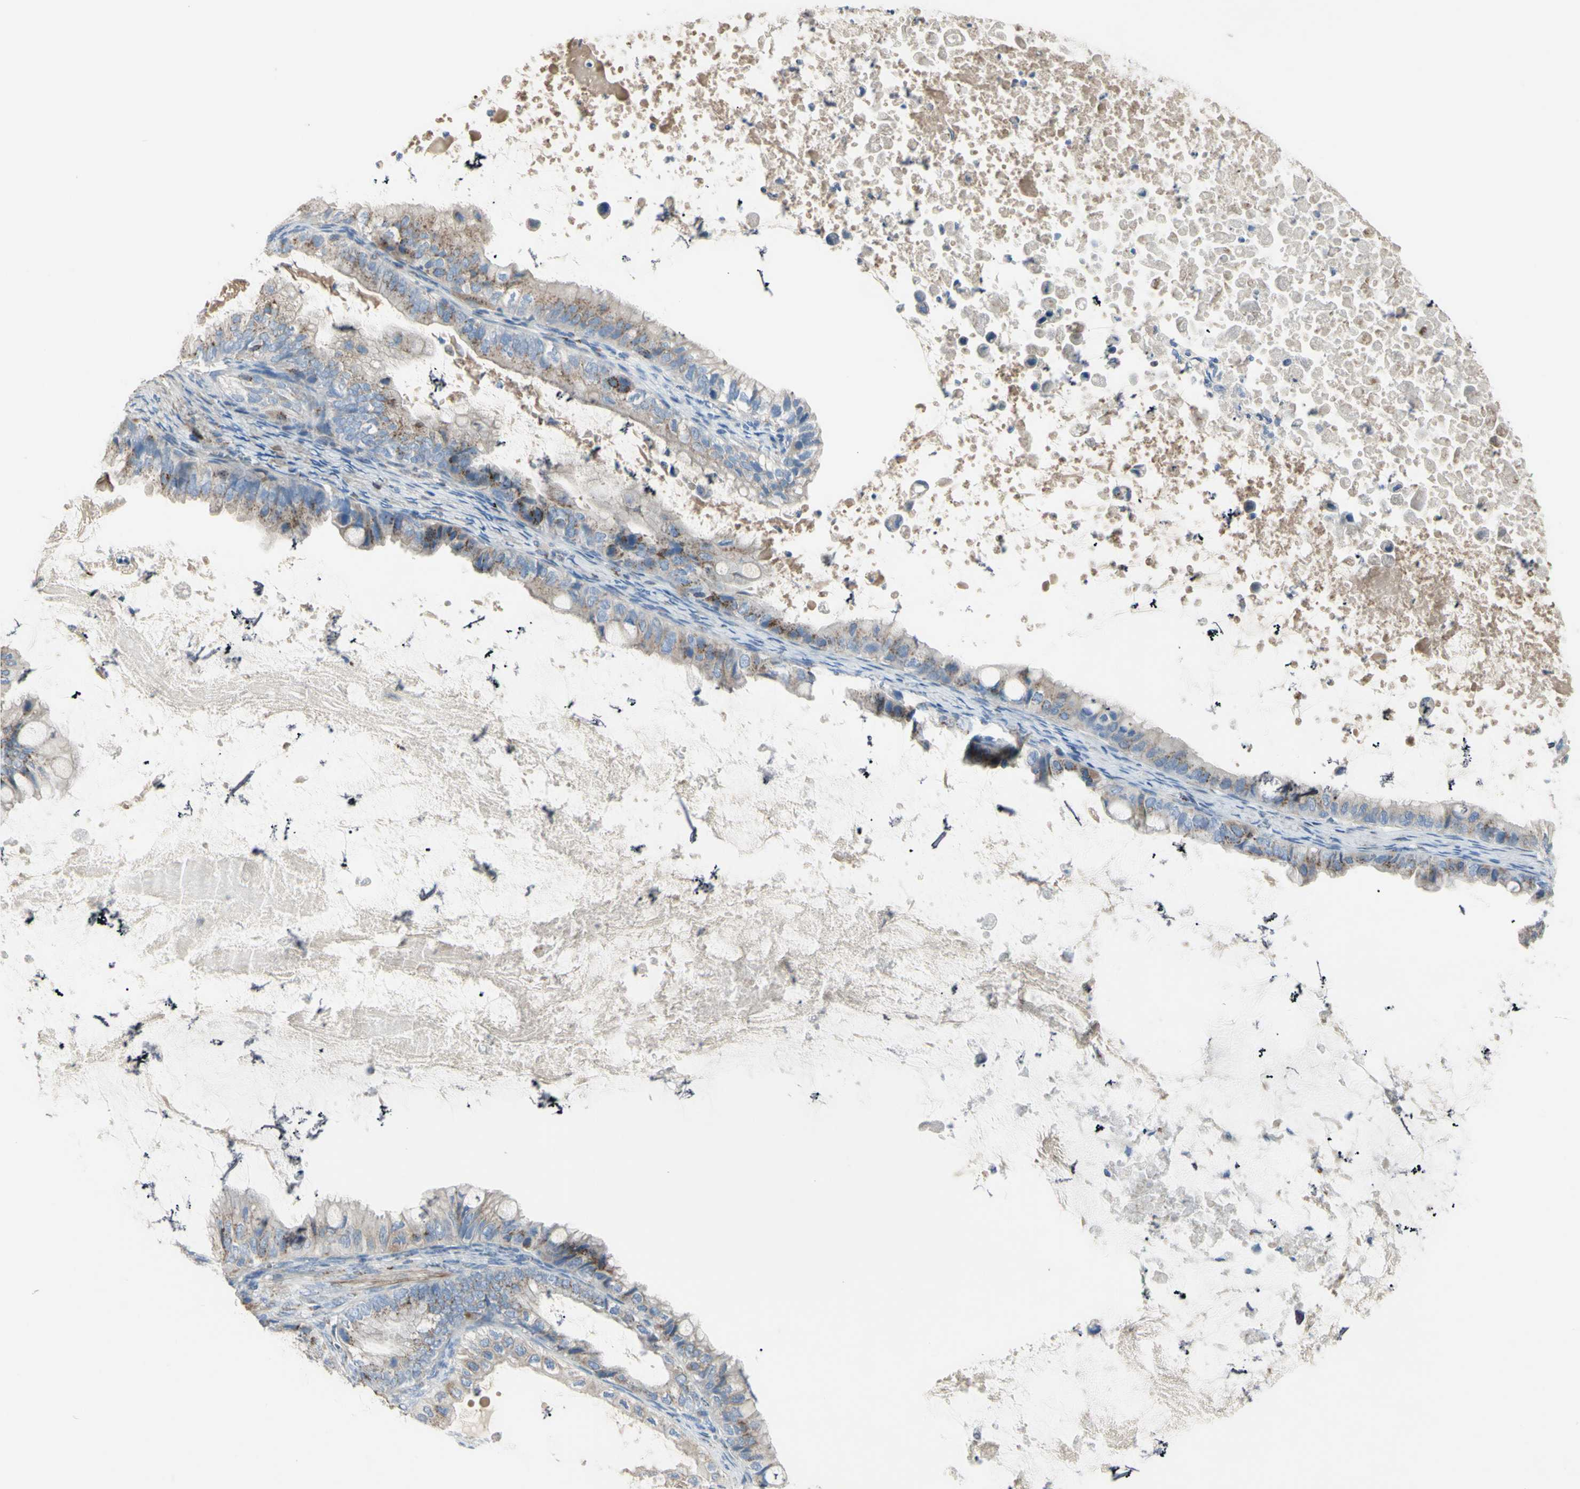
{"staining": {"intensity": "weak", "quantity": ">75%", "location": "cytoplasmic/membranous"}, "tissue": "ovarian cancer", "cell_type": "Tumor cells", "image_type": "cancer", "snomed": [{"axis": "morphology", "description": "Cystadenocarcinoma, mucinous, NOS"}, {"axis": "topography", "description": "Ovary"}], "caption": "Ovarian cancer tissue shows weak cytoplasmic/membranous positivity in about >75% of tumor cells", "gene": "B4GALT3", "patient": {"sex": "female", "age": 80}}